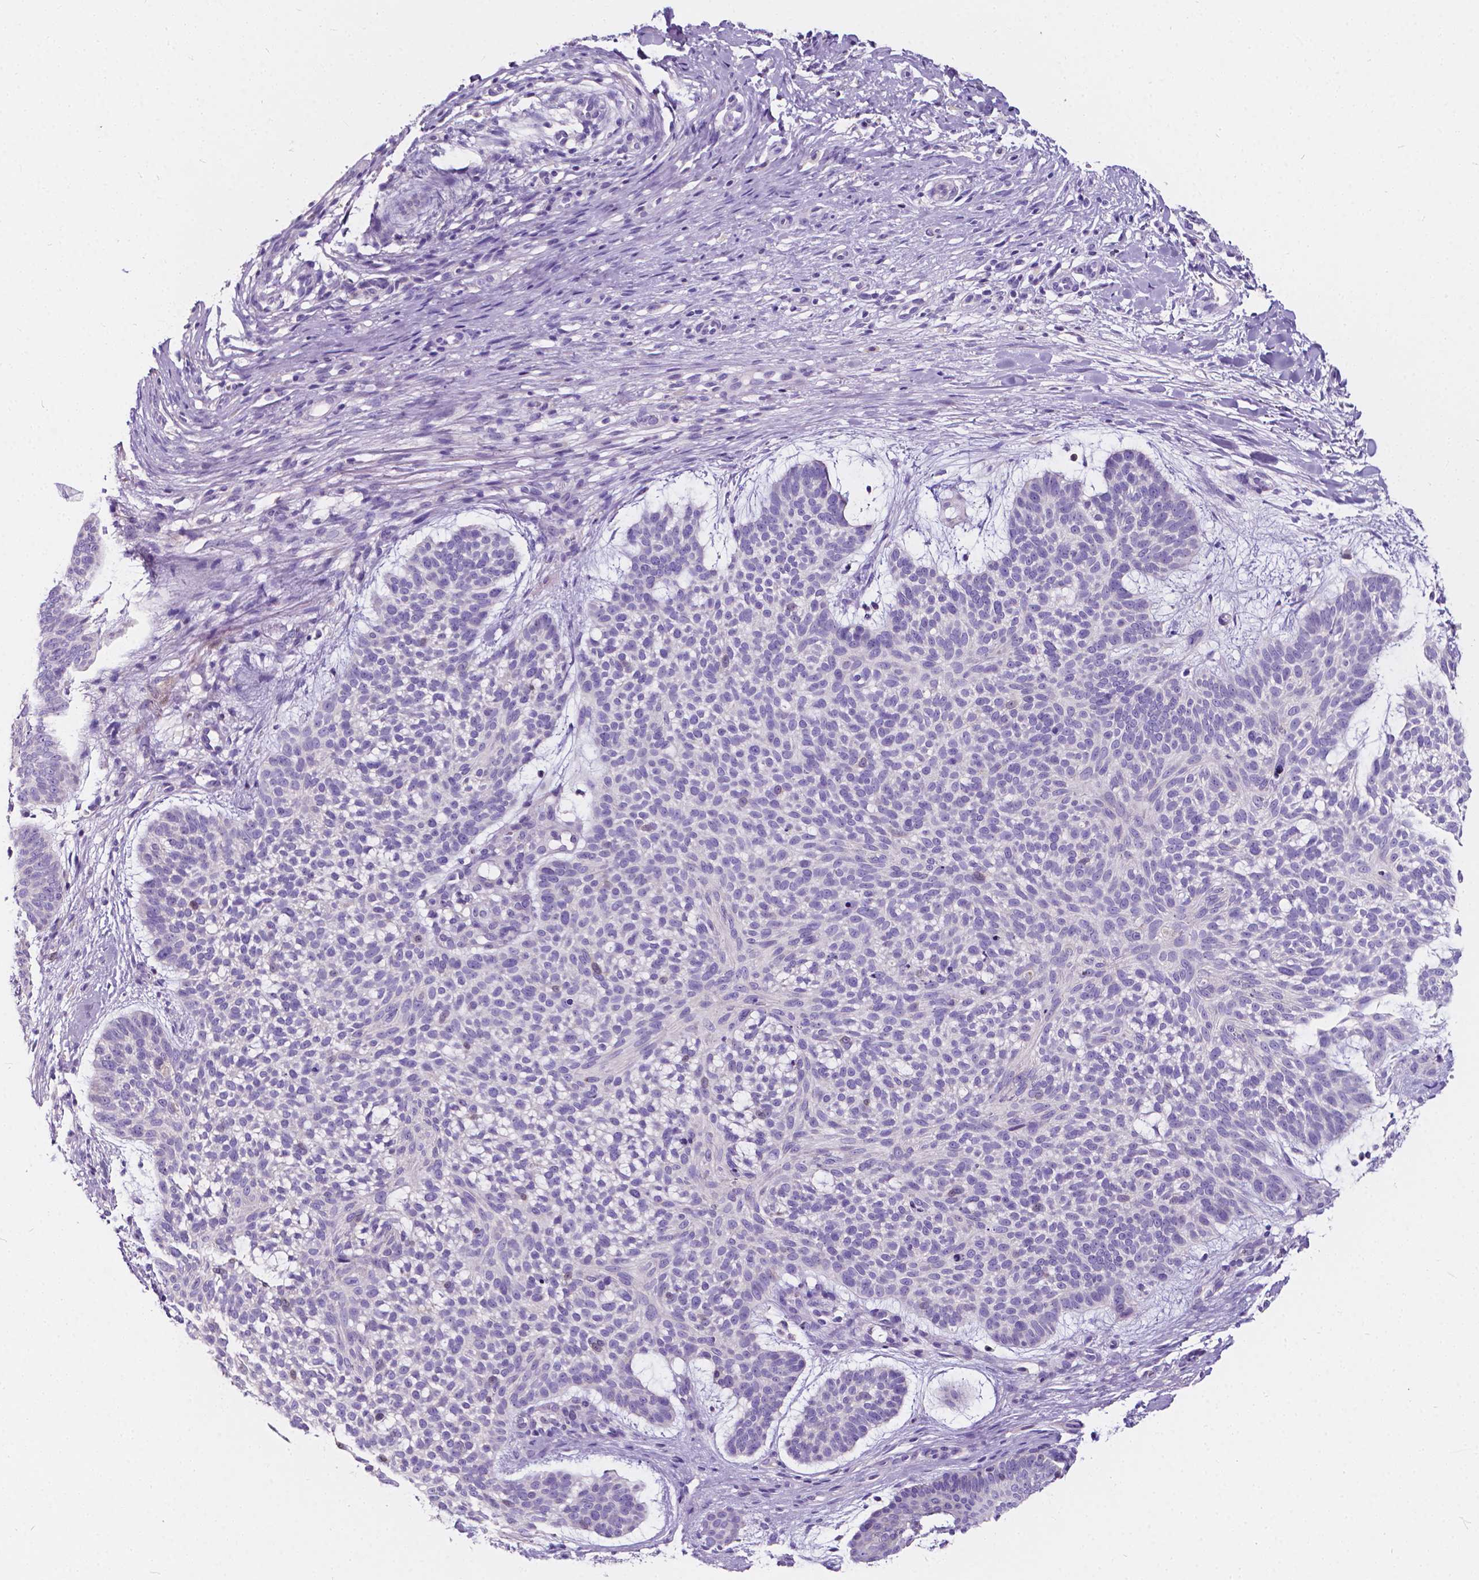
{"staining": {"intensity": "negative", "quantity": "none", "location": "none"}, "tissue": "skin cancer", "cell_type": "Tumor cells", "image_type": "cancer", "snomed": [{"axis": "morphology", "description": "Basal cell carcinoma"}, {"axis": "topography", "description": "Skin"}], "caption": "A high-resolution micrograph shows immunohistochemistry (IHC) staining of skin basal cell carcinoma, which exhibits no significant staining in tumor cells.", "gene": "CLSTN2", "patient": {"sex": "male", "age": 64}}